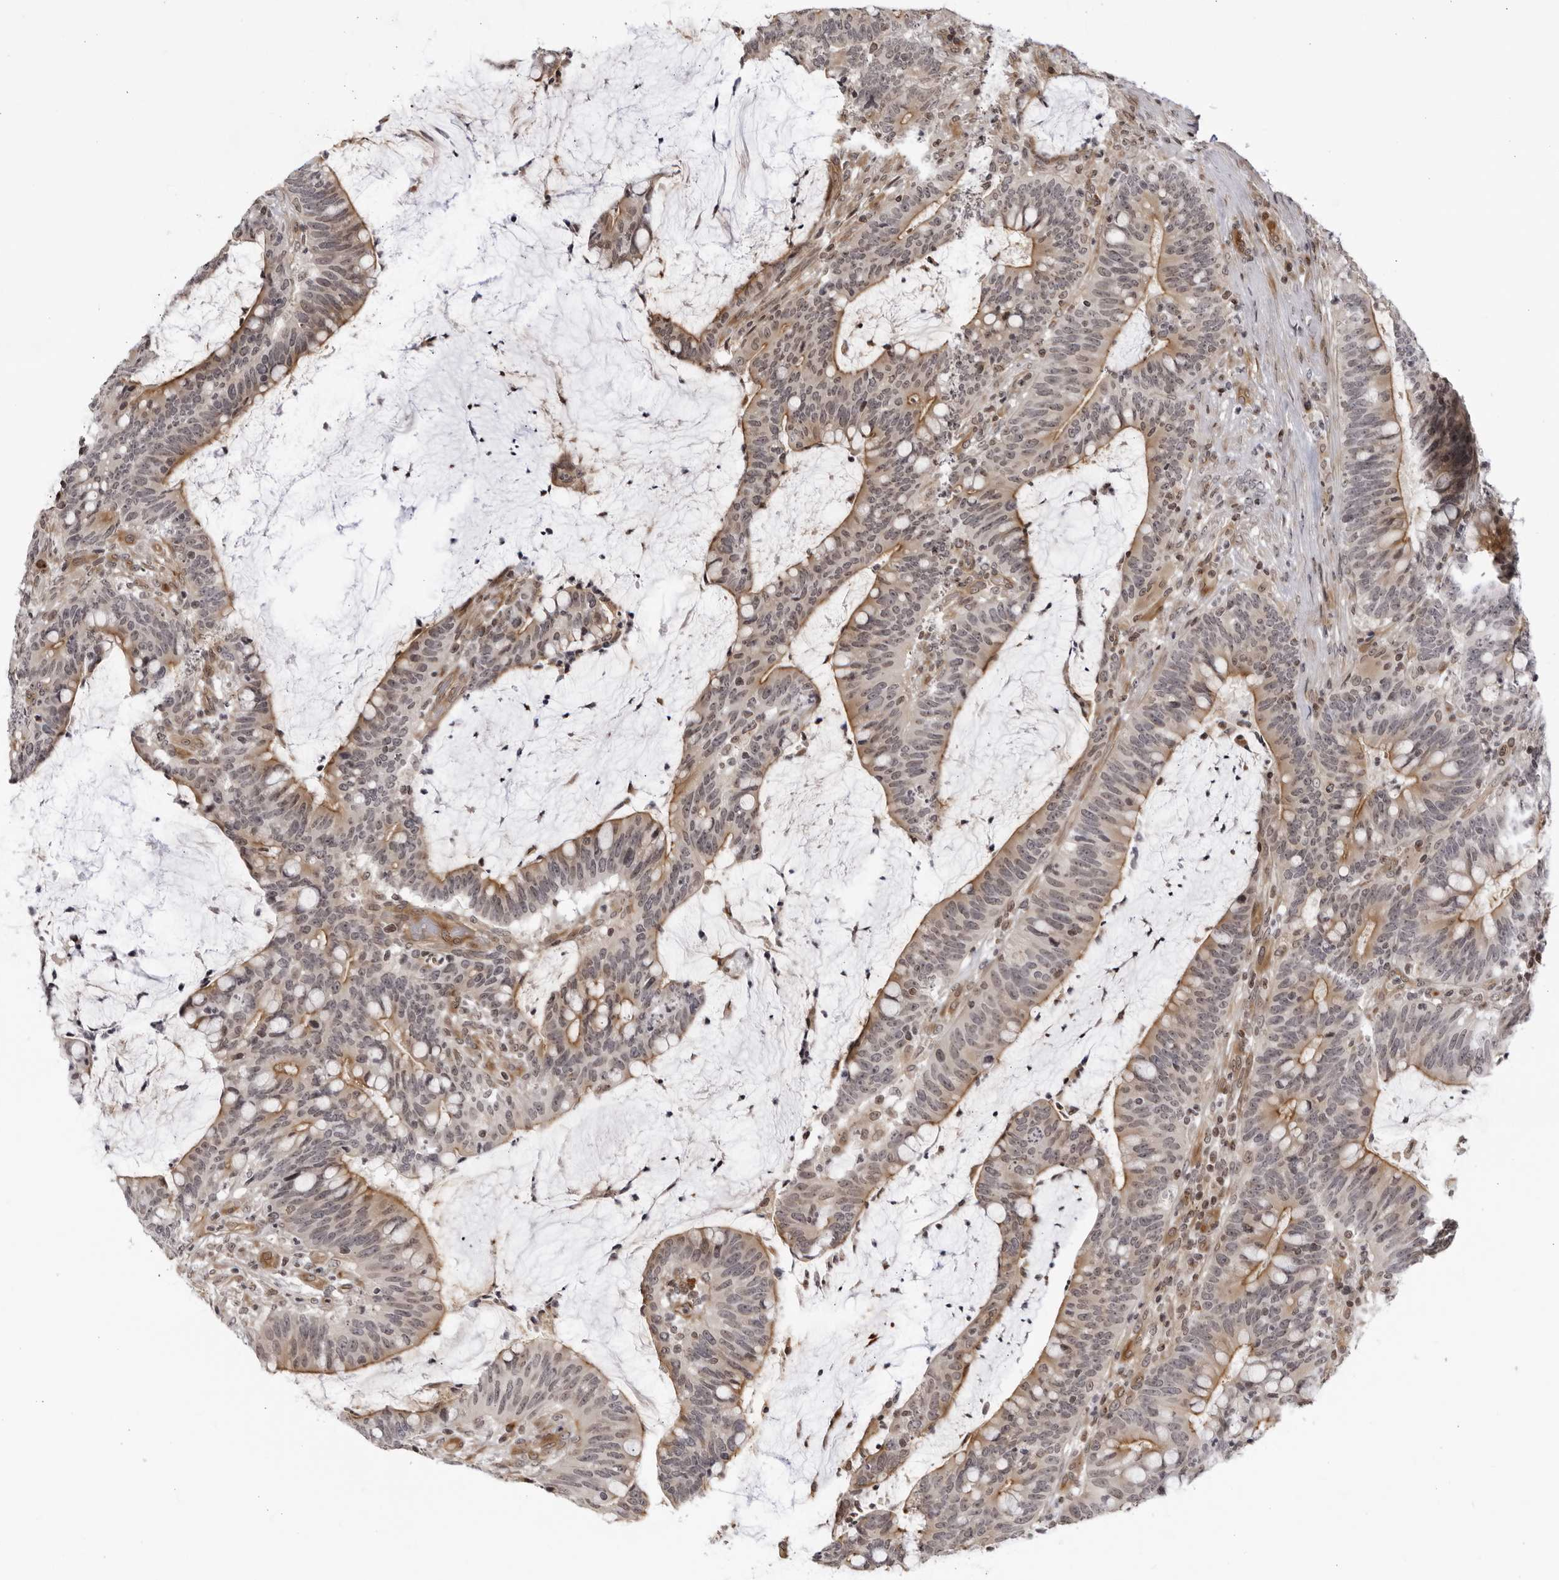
{"staining": {"intensity": "moderate", "quantity": ">75%", "location": "cytoplasmic/membranous,nuclear"}, "tissue": "colorectal cancer", "cell_type": "Tumor cells", "image_type": "cancer", "snomed": [{"axis": "morphology", "description": "Adenocarcinoma, NOS"}, {"axis": "topography", "description": "Colon"}], "caption": "Protein positivity by immunohistochemistry (IHC) shows moderate cytoplasmic/membranous and nuclear expression in approximately >75% of tumor cells in colorectal cancer. (Brightfield microscopy of DAB IHC at high magnification).", "gene": "CNBD1", "patient": {"sex": "female", "age": 66}}